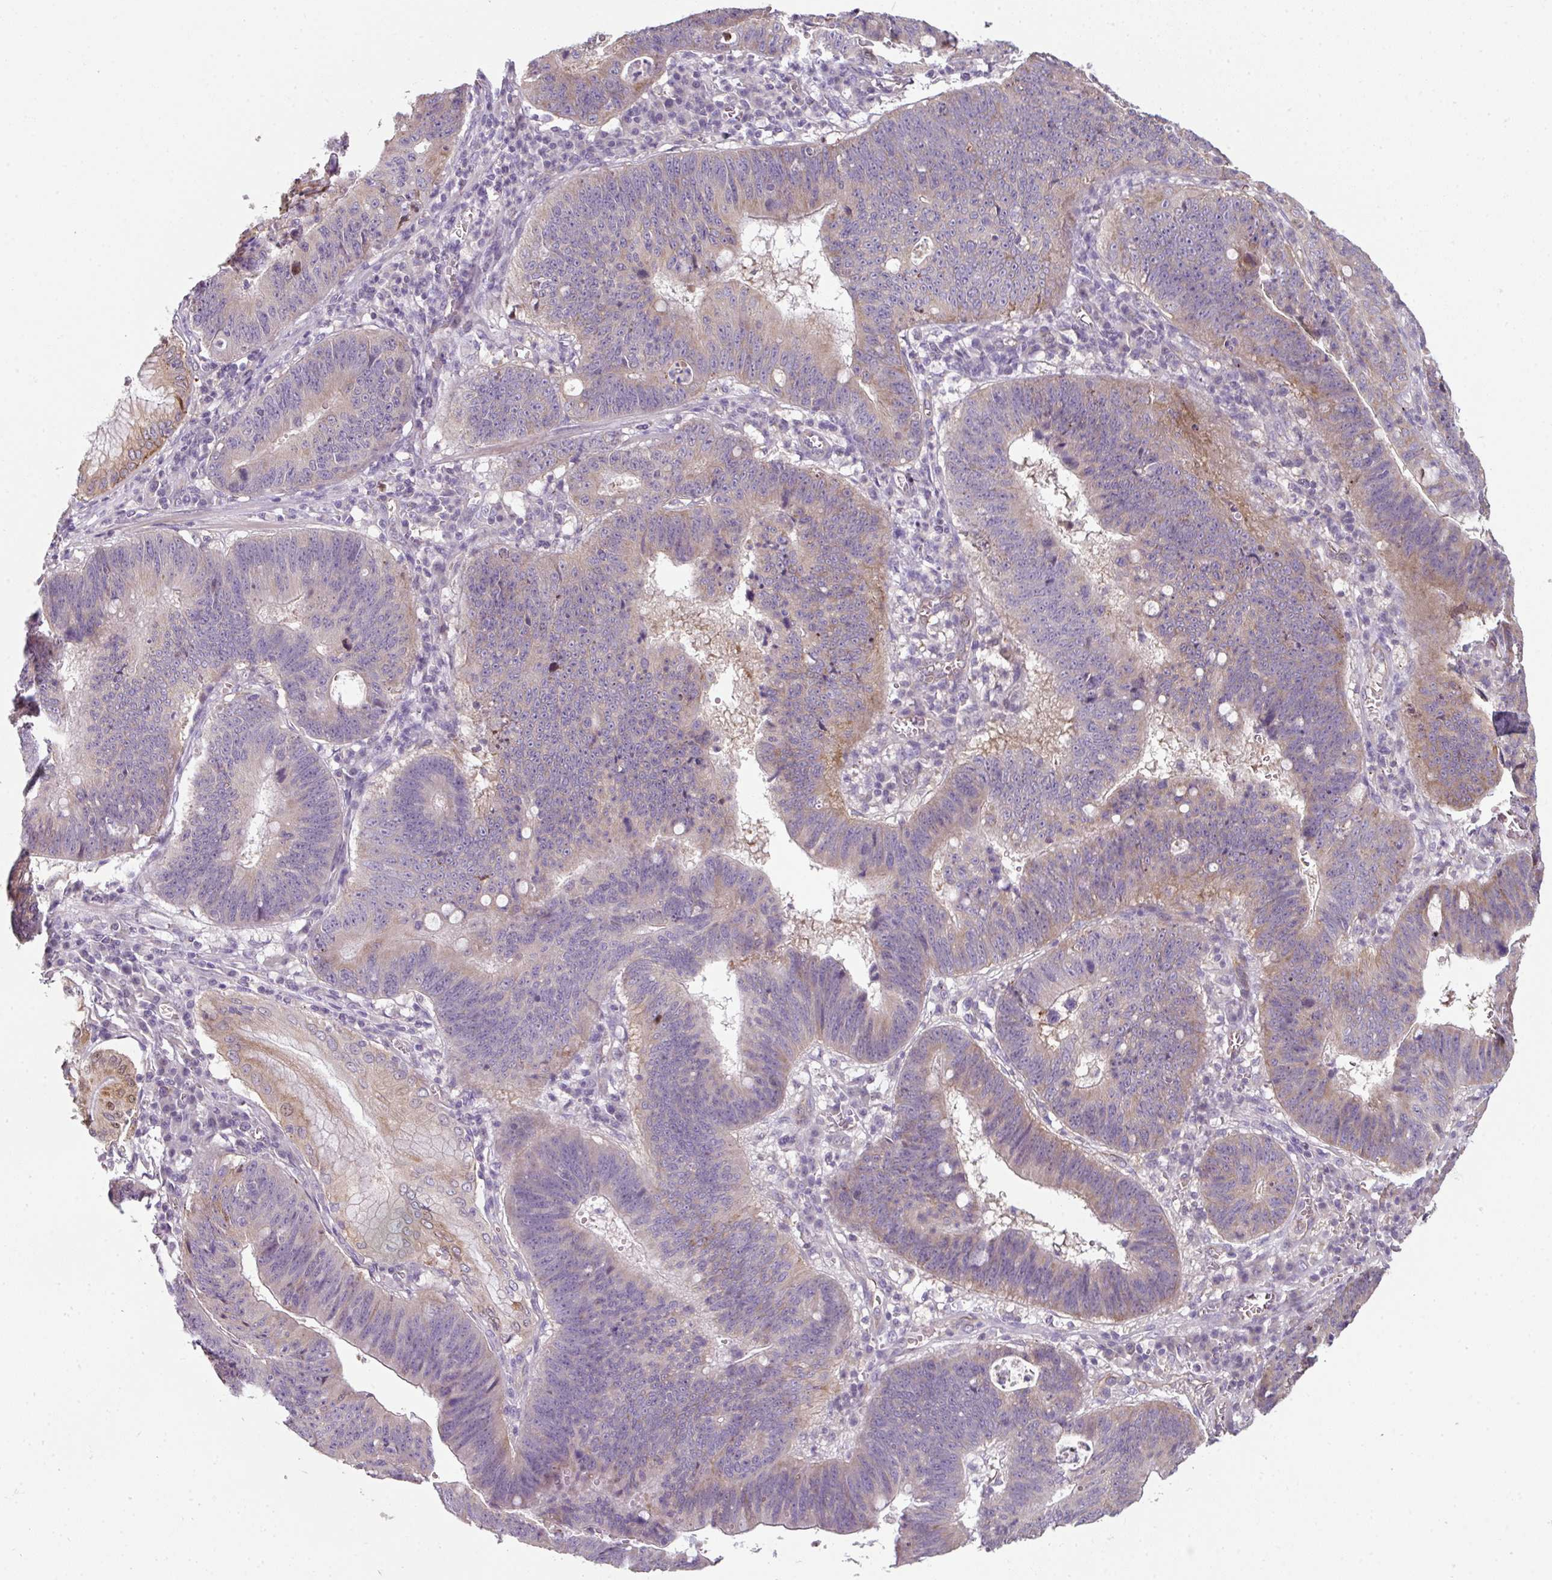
{"staining": {"intensity": "weak", "quantity": "<25%", "location": "cytoplasmic/membranous"}, "tissue": "stomach cancer", "cell_type": "Tumor cells", "image_type": "cancer", "snomed": [{"axis": "morphology", "description": "Adenocarcinoma, NOS"}, {"axis": "topography", "description": "Stomach"}], "caption": "A histopathology image of human stomach cancer (adenocarcinoma) is negative for staining in tumor cells. Nuclei are stained in blue.", "gene": "C19orf33", "patient": {"sex": "male", "age": 59}}